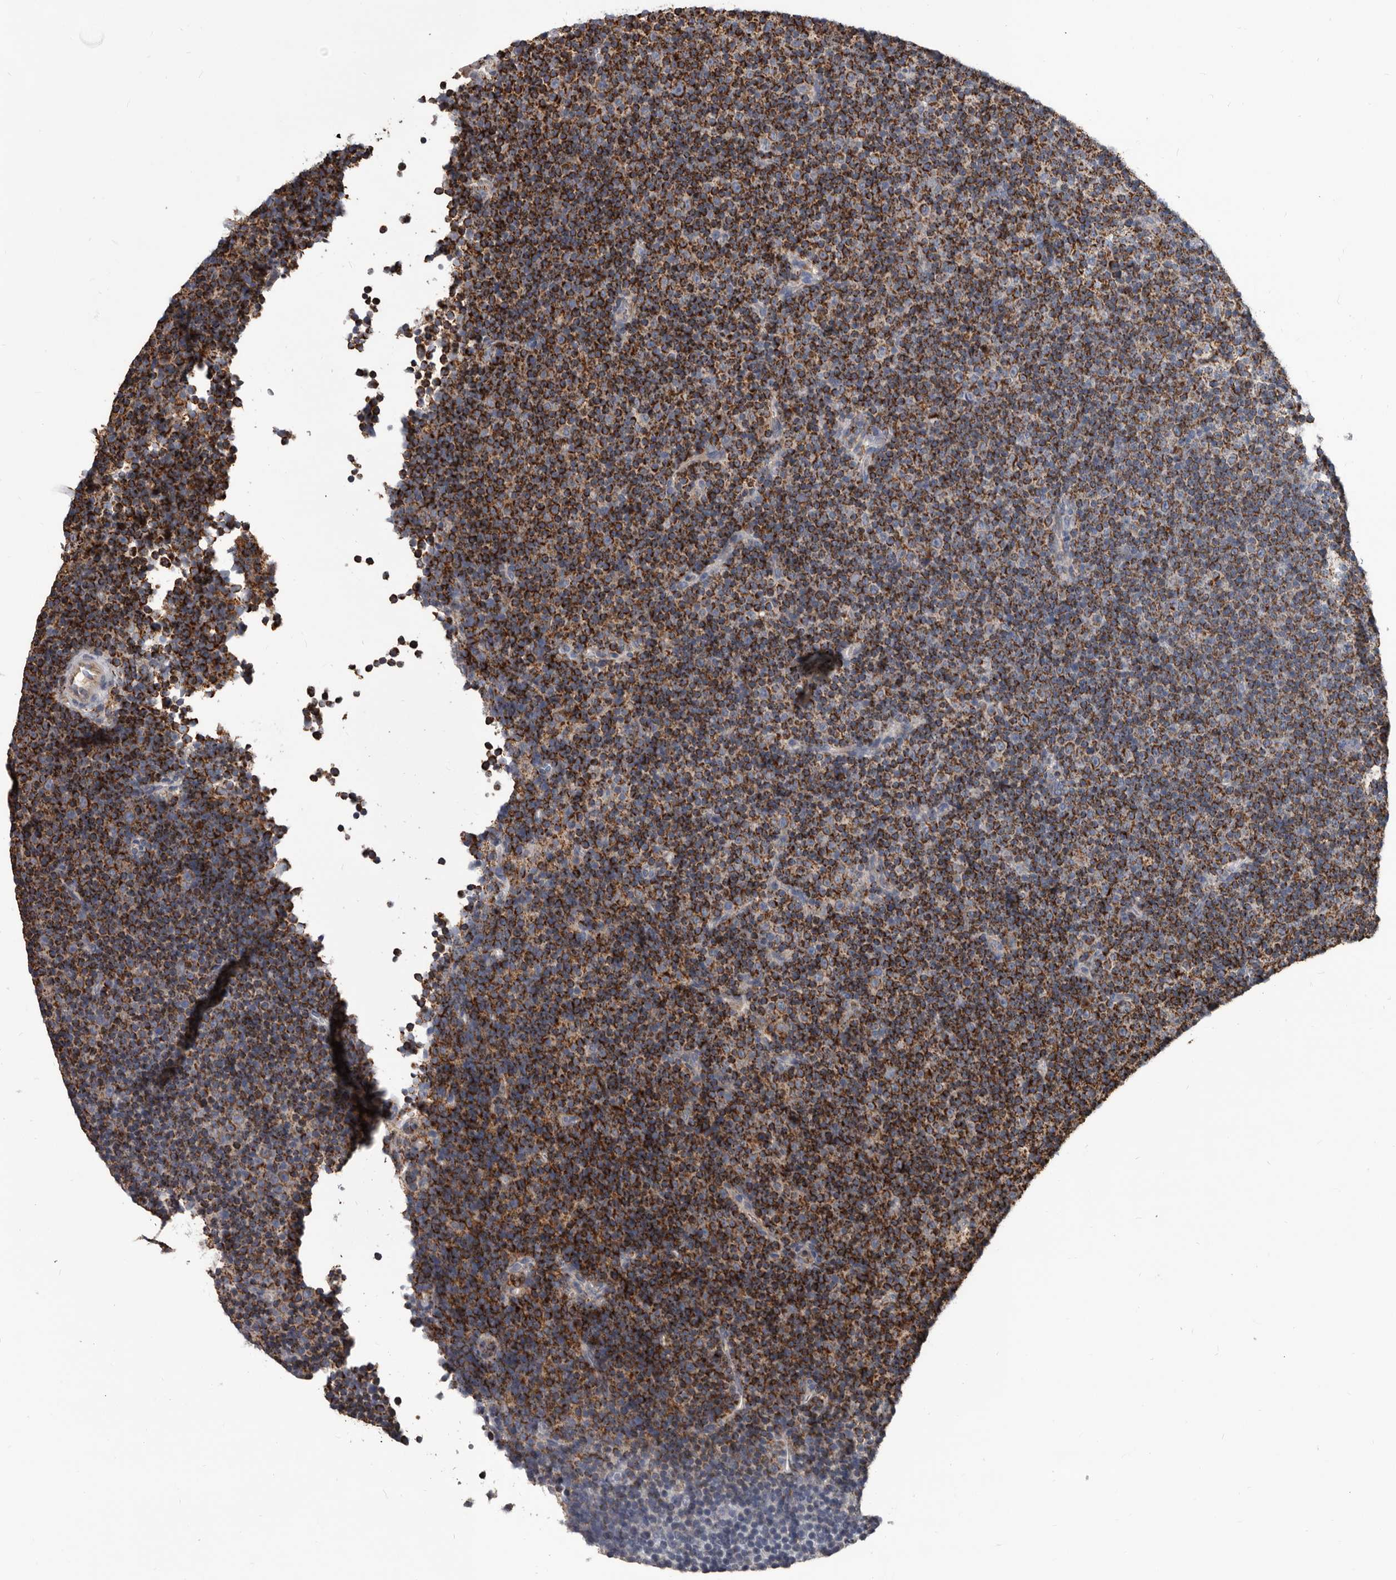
{"staining": {"intensity": "strong", "quantity": ">75%", "location": "cytoplasmic/membranous"}, "tissue": "lymphoma", "cell_type": "Tumor cells", "image_type": "cancer", "snomed": [{"axis": "morphology", "description": "Malignant lymphoma, non-Hodgkin's type, Low grade"}, {"axis": "topography", "description": "Lymph node"}], "caption": "A histopathology image showing strong cytoplasmic/membranous expression in approximately >75% of tumor cells in lymphoma, as visualized by brown immunohistochemical staining.", "gene": "ALDH5A1", "patient": {"sex": "female", "age": 67}}